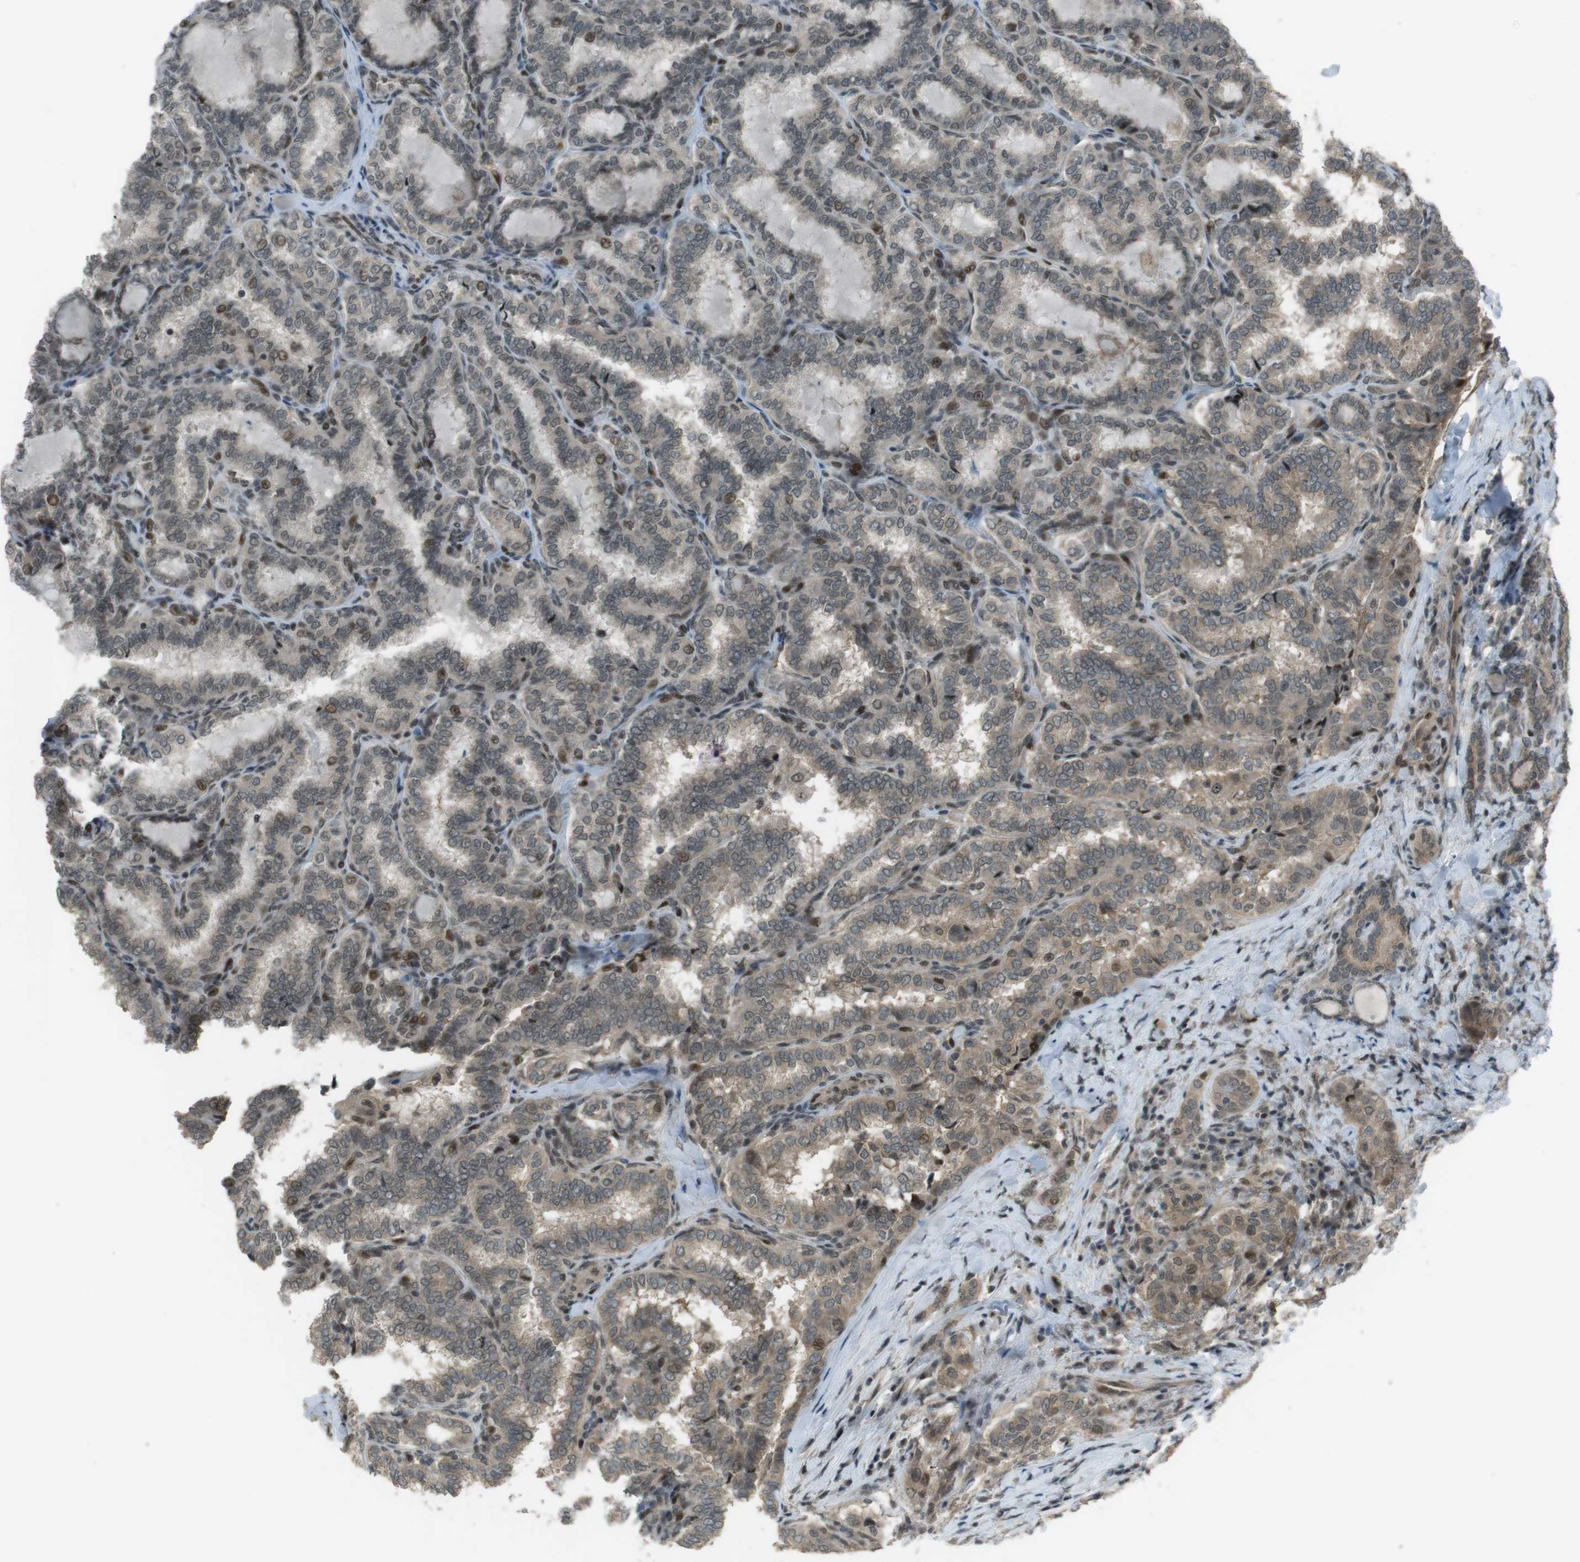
{"staining": {"intensity": "weak", "quantity": "25%-75%", "location": "cytoplasmic/membranous,nuclear"}, "tissue": "thyroid cancer", "cell_type": "Tumor cells", "image_type": "cancer", "snomed": [{"axis": "morphology", "description": "Normal tissue, NOS"}, {"axis": "morphology", "description": "Papillary adenocarcinoma, NOS"}, {"axis": "topography", "description": "Thyroid gland"}], "caption": "The image demonstrates staining of thyroid cancer, revealing weak cytoplasmic/membranous and nuclear protein staining (brown color) within tumor cells.", "gene": "SLITRK5", "patient": {"sex": "female", "age": 30}}